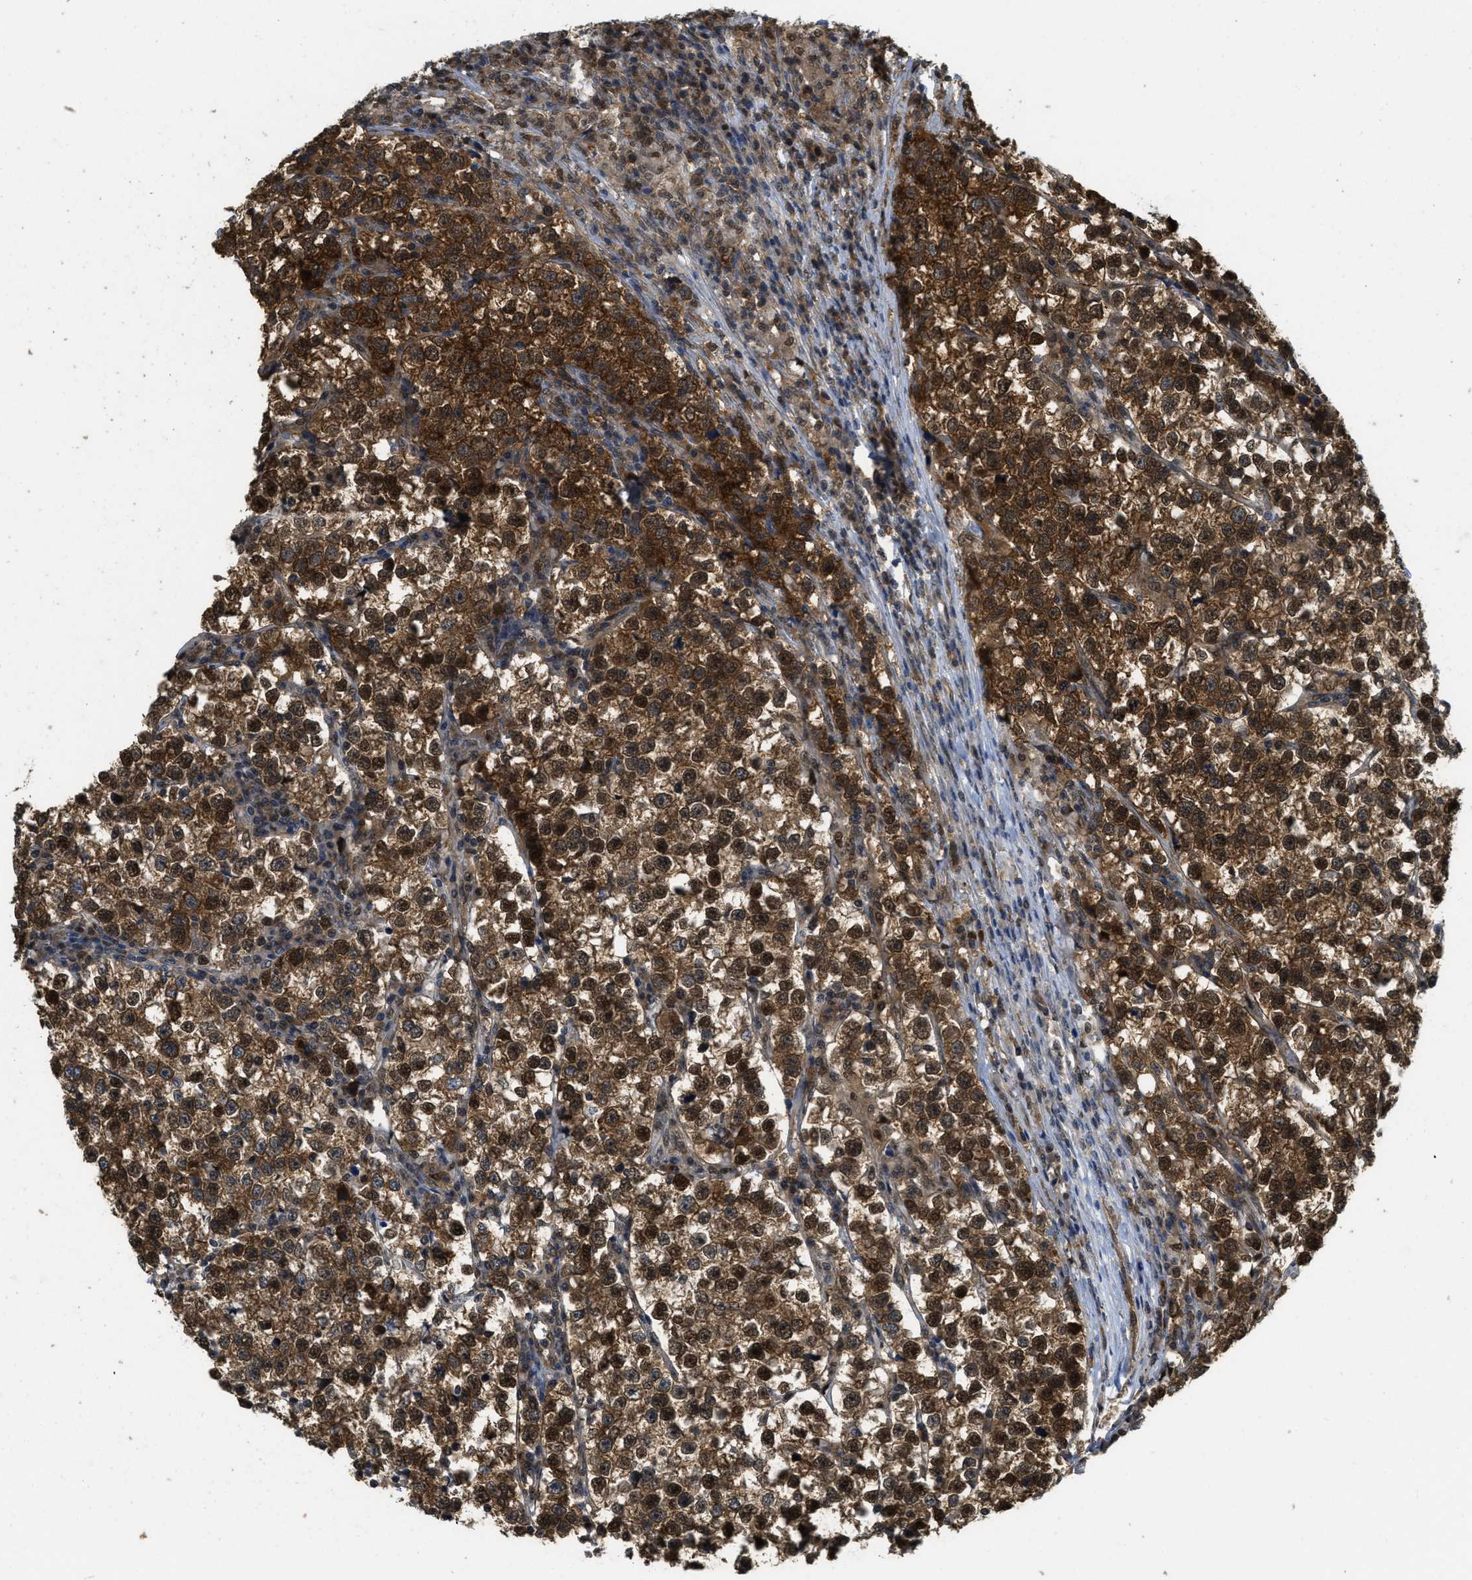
{"staining": {"intensity": "strong", "quantity": ">75%", "location": "cytoplasmic/membranous,nuclear"}, "tissue": "testis cancer", "cell_type": "Tumor cells", "image_type": "cancer", "snomed": [{"axis": "morphology", "description": "Normal tissue, NOS"}, {"axis": "morphology", "description": "Seminoma, NOS"}, {"axis": "topography", "description": "Testis"}], "caption": "There is high levels of strong cytoplasmic/membranous and nuclear positivity in tumor cells of testis cancer, as demonstrated by immunohistochemical staining (brown color).", "gene": "PSMC5", "patient": {"sex": "male", "age": 43}}